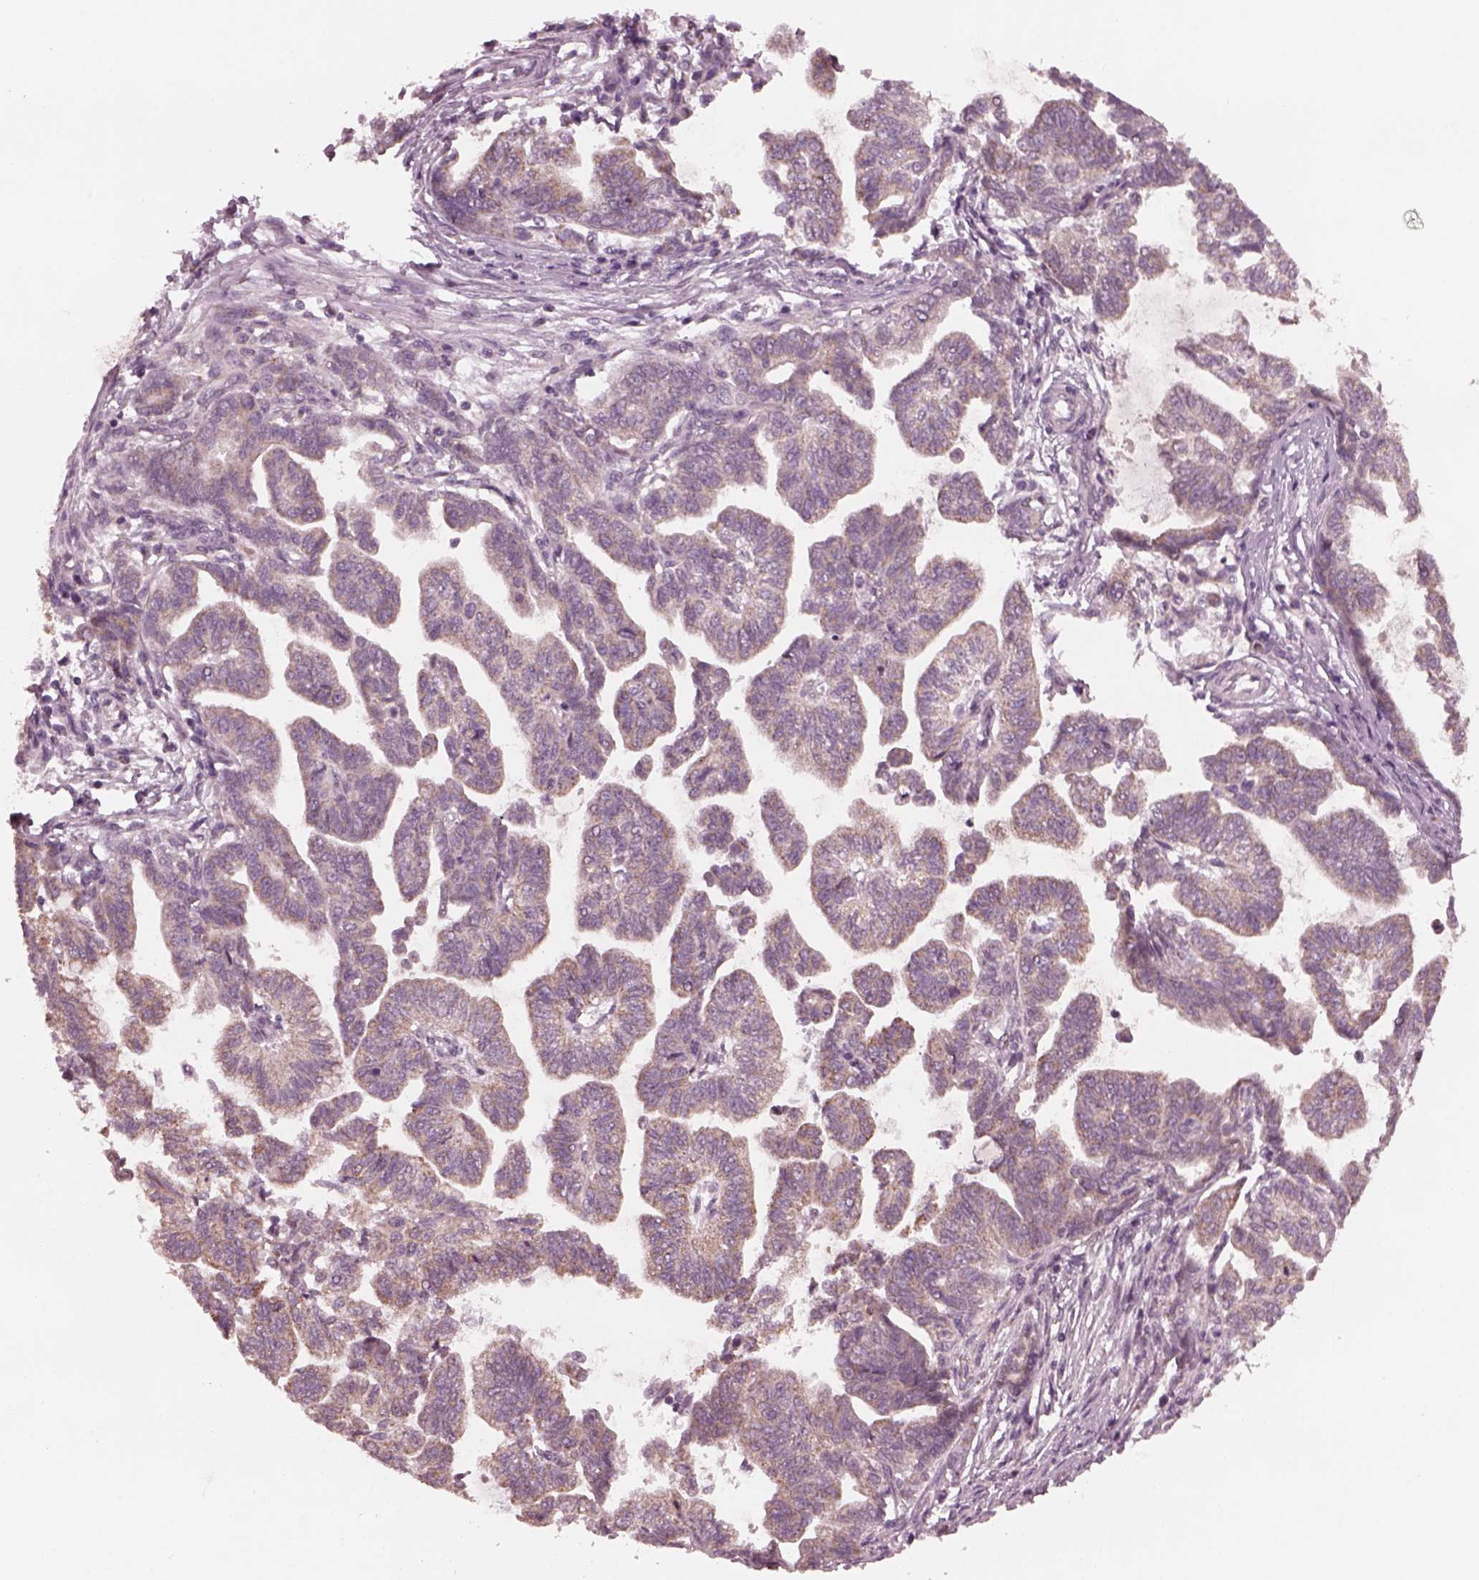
{"staining": {"intensity": "moderate", "quantity": "<25%", "location": "cytoplasmic/membranous"}, "tissue": "stomach cancer", "cell_type": "Tumor cells", "image_type": "cancer", "snomed": [{"axis": "morphology", "description": "Adenocarcinoma, NOS"}, {"axis": "topography", "description": "Stomach"}], "caption": "The immunohistochemical stain shows moderate cytoplasmic/membranous expression in tumor cells of stomach cancer tissue.", "gene": "CELSR3", "patient": {"sex": "male", "age": 83}}